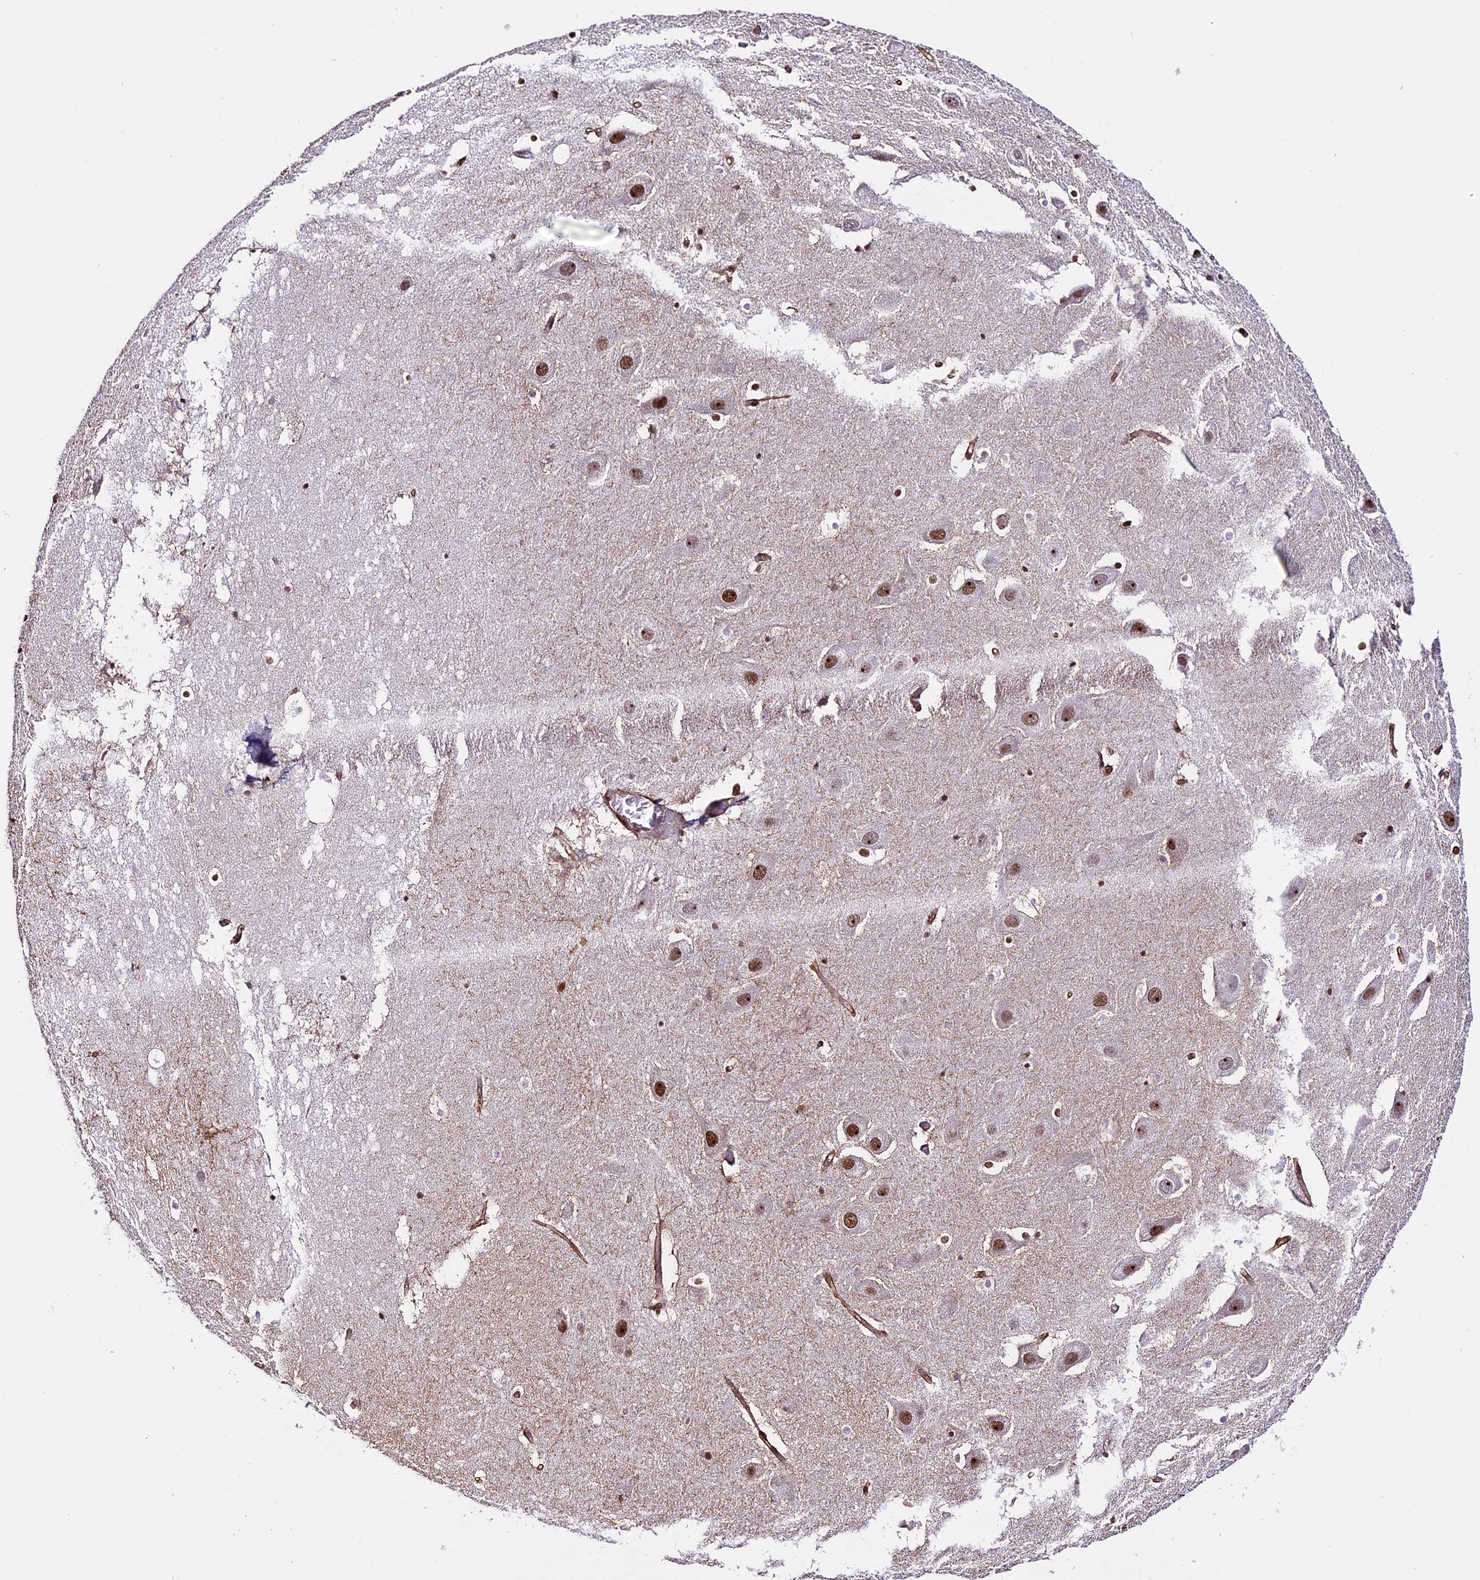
{"staining": {"intensity": "moderate", "quantity": ">75%", "location": "nuclear"}, "tissue": "hippocampus", "cell_type": "Glial cells", "image_type": "normal", "snomed": [{"axis": "morphology", "description": "Normal tissue, NOS"}, {"axis": "topography", "description": "Hippocampus"}], "caption": "Protein expression analysis of unremarkable hippocampus shows moderate nuclear expression in about >75% of glial cells. (Stains: DAB in brown, nuclei in blue, Microscopy: brightfield microscopy at high magnification).", "gene": "MPHOSPH8", "patient": {"sex": "female", "age": 52}}